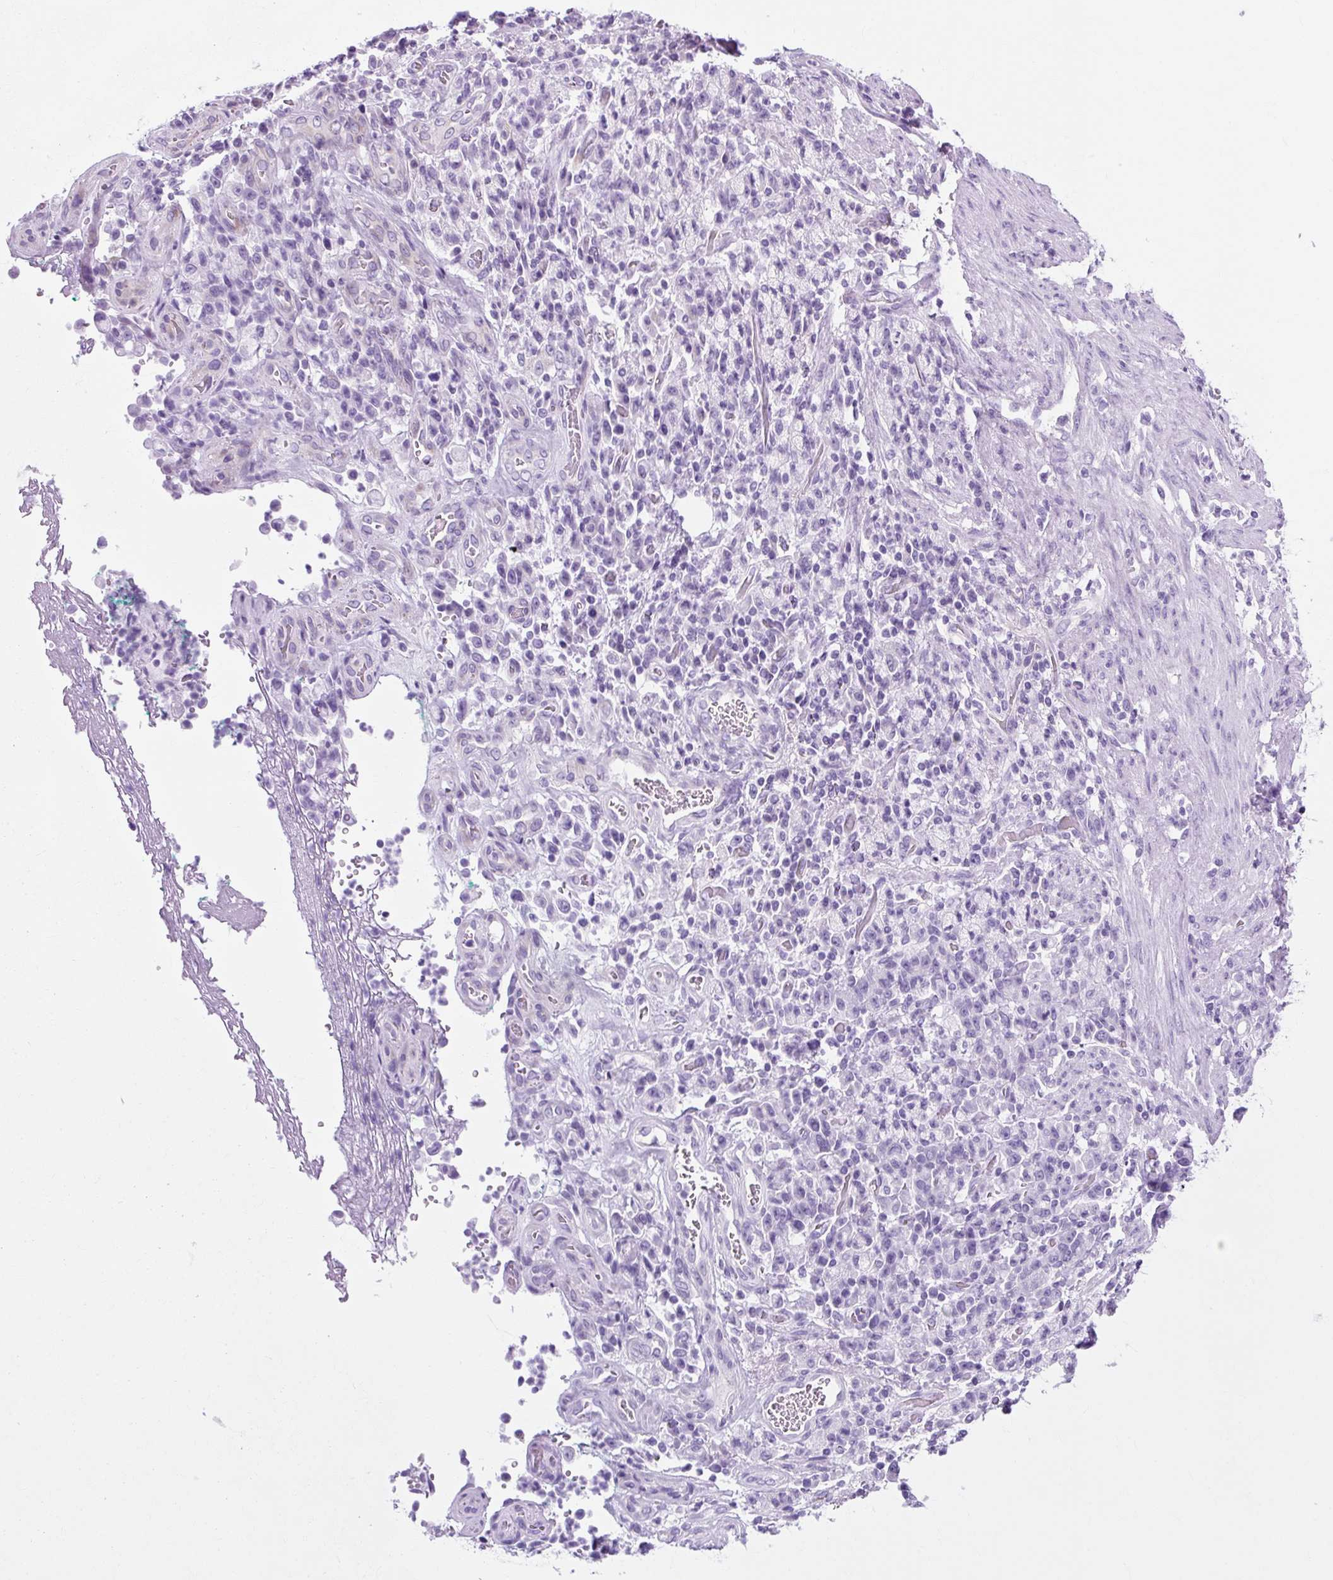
{"staining": {"intensity": "negative", "quantity": "none", "location": "none"}, "tissue": "stomach cancer", "cell_type": "Tumor cells", "image_type": "cancer", "snomed": [{"axis": "morphology", "description": "Adenocarcinoma, NOS"}, {"axis": "topography", "description": "Stomach"}], "caption": "Immunohistochemistry (IHC) of human stomach adenocarcinoma reveals no staining in tumor cells.", "gene": "TMEM89", "patient": {"sex": "male", "age": 77}}